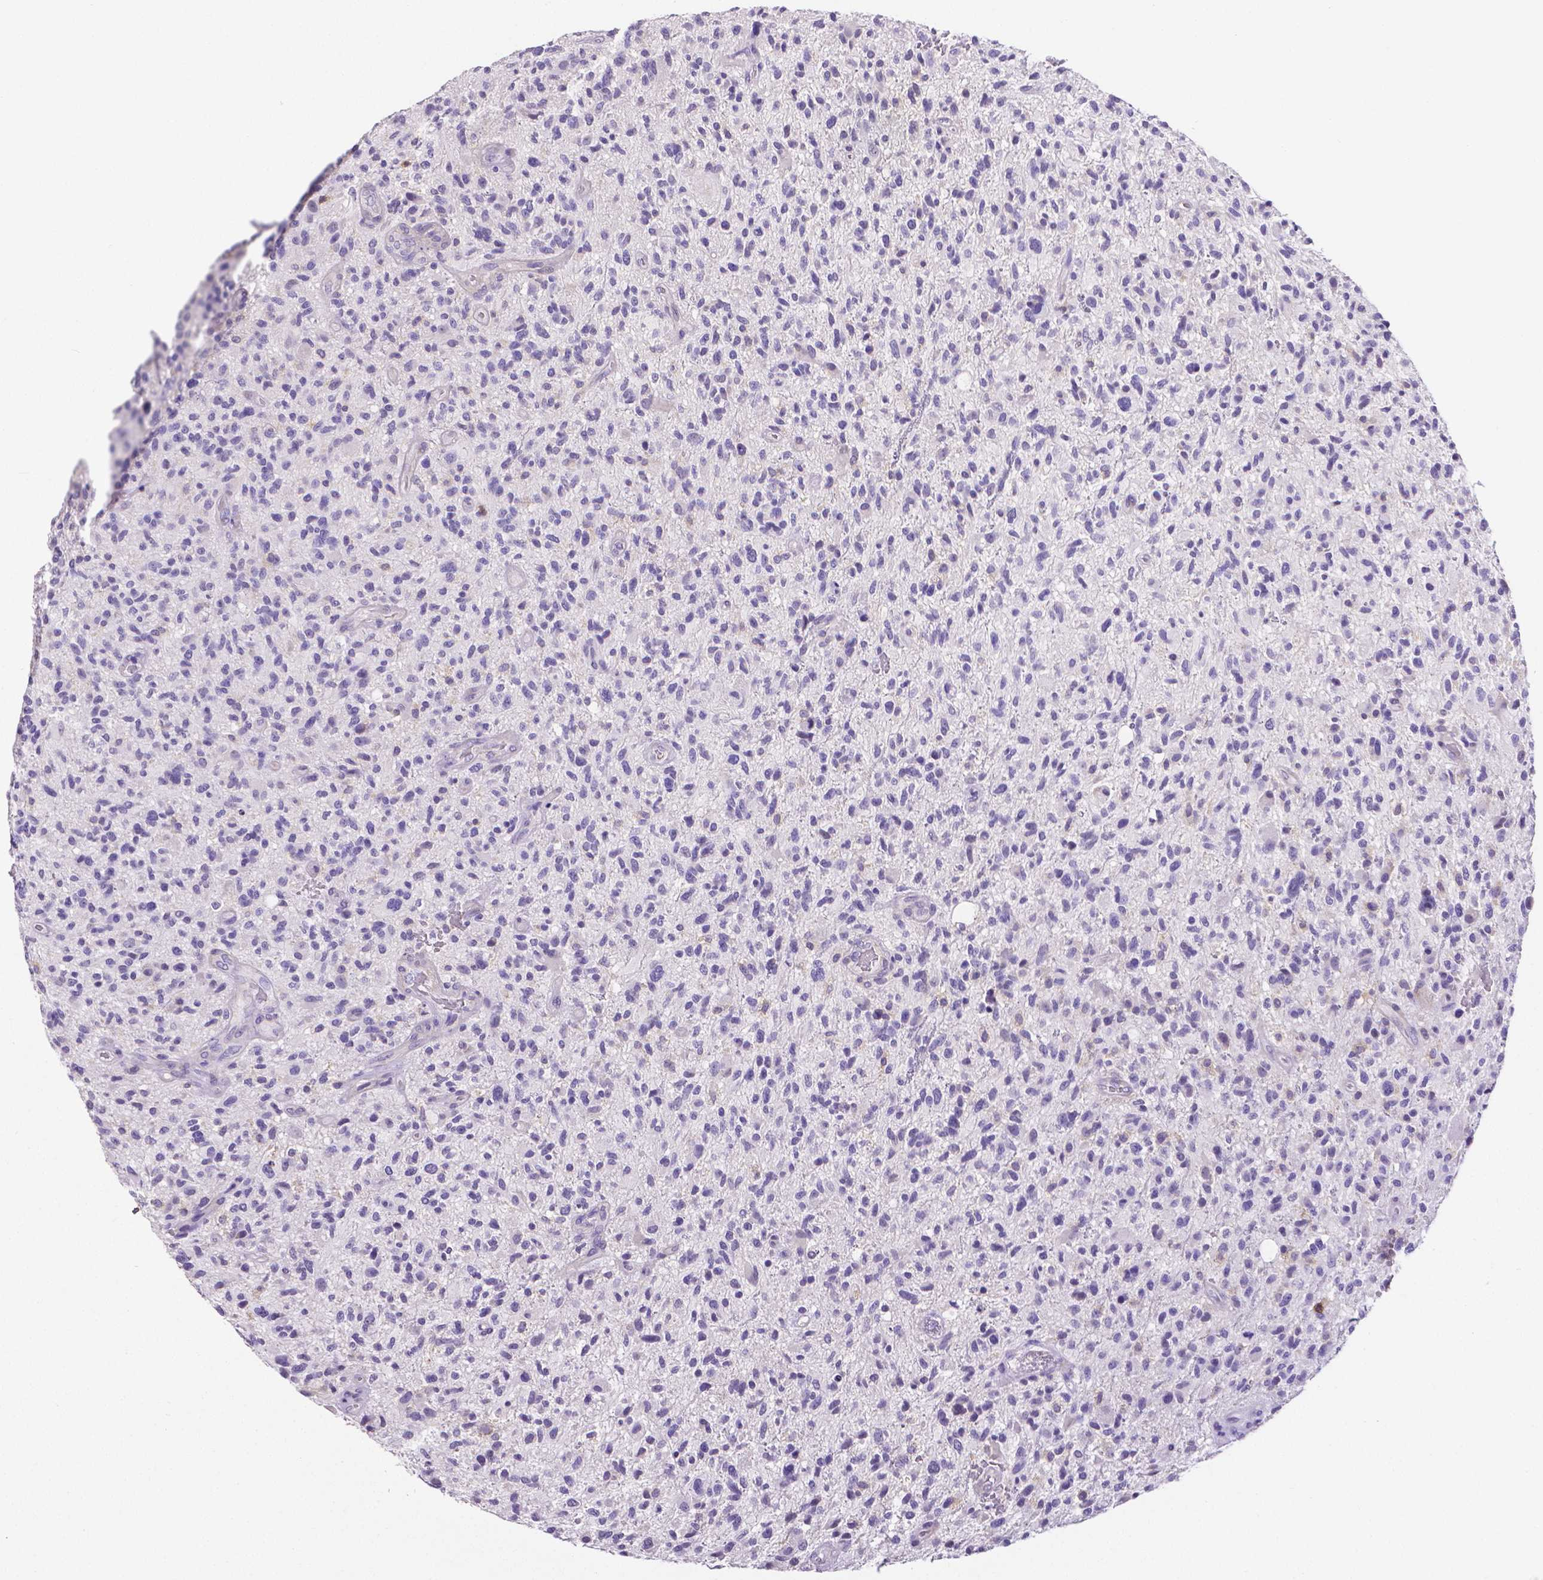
{"staining": {"intensity": "negative", "quantity": "none", "location": "none"}, "tissue": "glioma", "cell_type": "Tumor cells", "image_type": "cancer", "snomed": [{"axis": "morphology", "description": "Glioma, malignant, High grade"}, {"axis": "topography", "description": "Brain"}], "caption": "Immunohistochemistry of human glioma demonstrates no expression in tumor cells.", "gene": "CD4", "patient": {"sex": "male", "age": 47}}